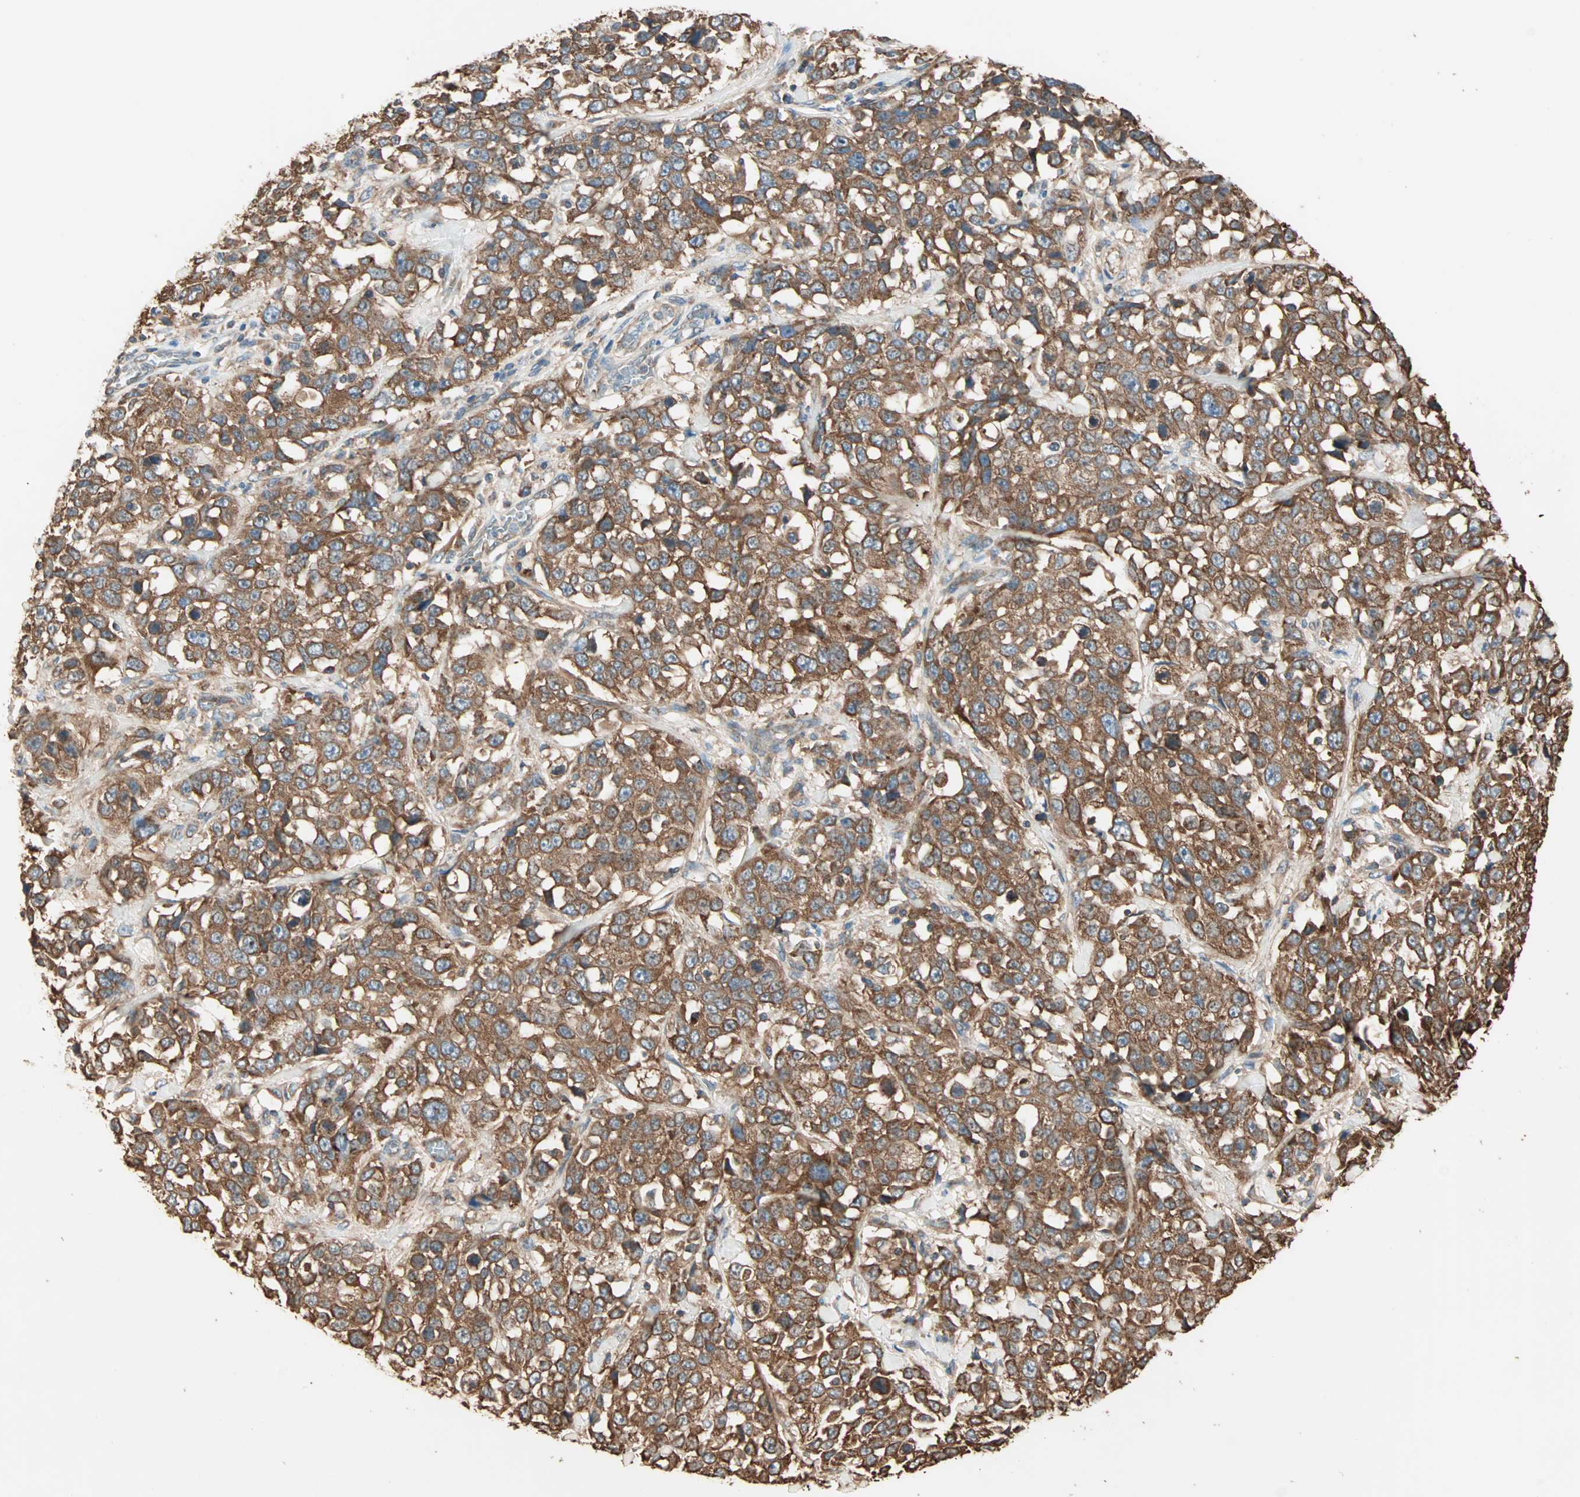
{"staining": {"intensity": "strong", "quantity": ">75%", "location": "cytoplasmic/membranous"}, "tissue": "stomach cancer", "cell_type": "Tumor cells", "image_type": "cancer", "snomed": [{"axis": "morphology", "description": "Normal tissue, NOS"}, {"axis": "morphology", "description": "Adenocarcinoma, NOS"}, {"axis": "topography", "description": "Stomach"}], "caption": "Stomach adenocarcinoma stained with DAB (3,3'-diaminobenzidine) IHC exhibits high levels of strong cytoplasmic/membranous positivity in about >75% of tumor cells.", "gene": "EIF4G2", "patient": {"sex": "male", "age": 48}}